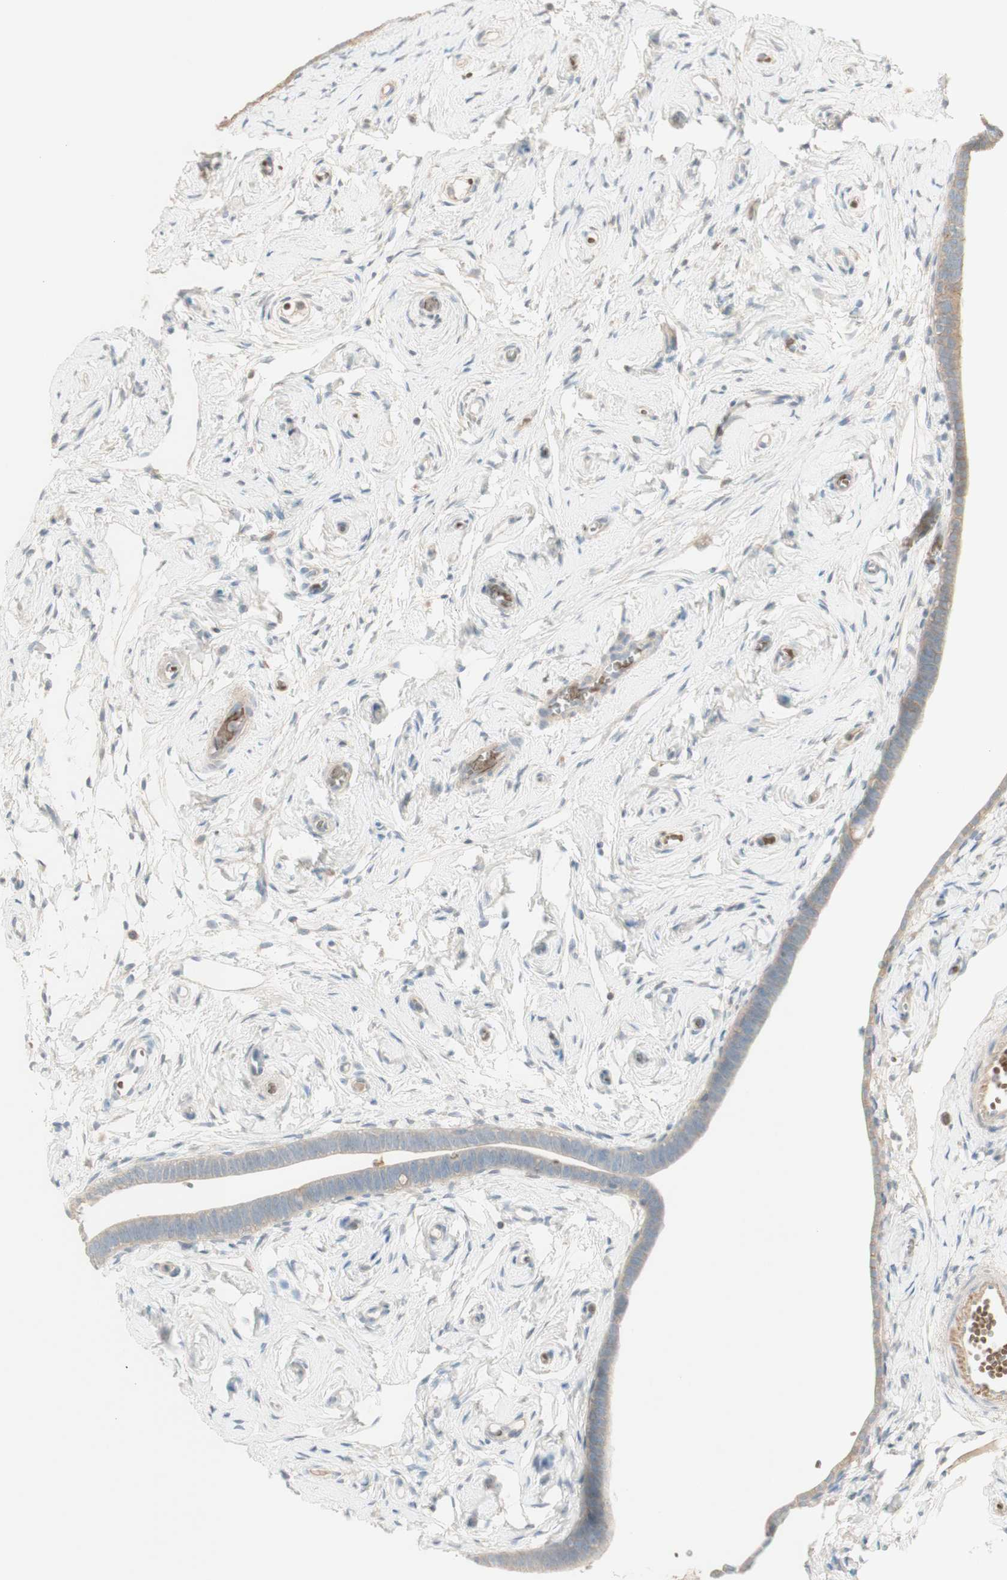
{"staining": {"intensity": "weak", "quantity": ">75%", "location": "cytoplasmic/membranous"}, "tissue": "fallopian tube", "cell_type": "Glandular cells", "image_type": "normal", "snomed": [{"axis": "morphology", "description": "Normal tissue, NOS"}, {"axis": "topography", "description": "Fallopian tube"}], "caption": "This micrograph displays immunohistochemistry staining of unremarkable fallopian tube, with low weak cytoplasmic/membranous staining in approximately >75% of glandular cells.", "gene": "PTGER4", "patient": {"sex": "female", "age": 71}}